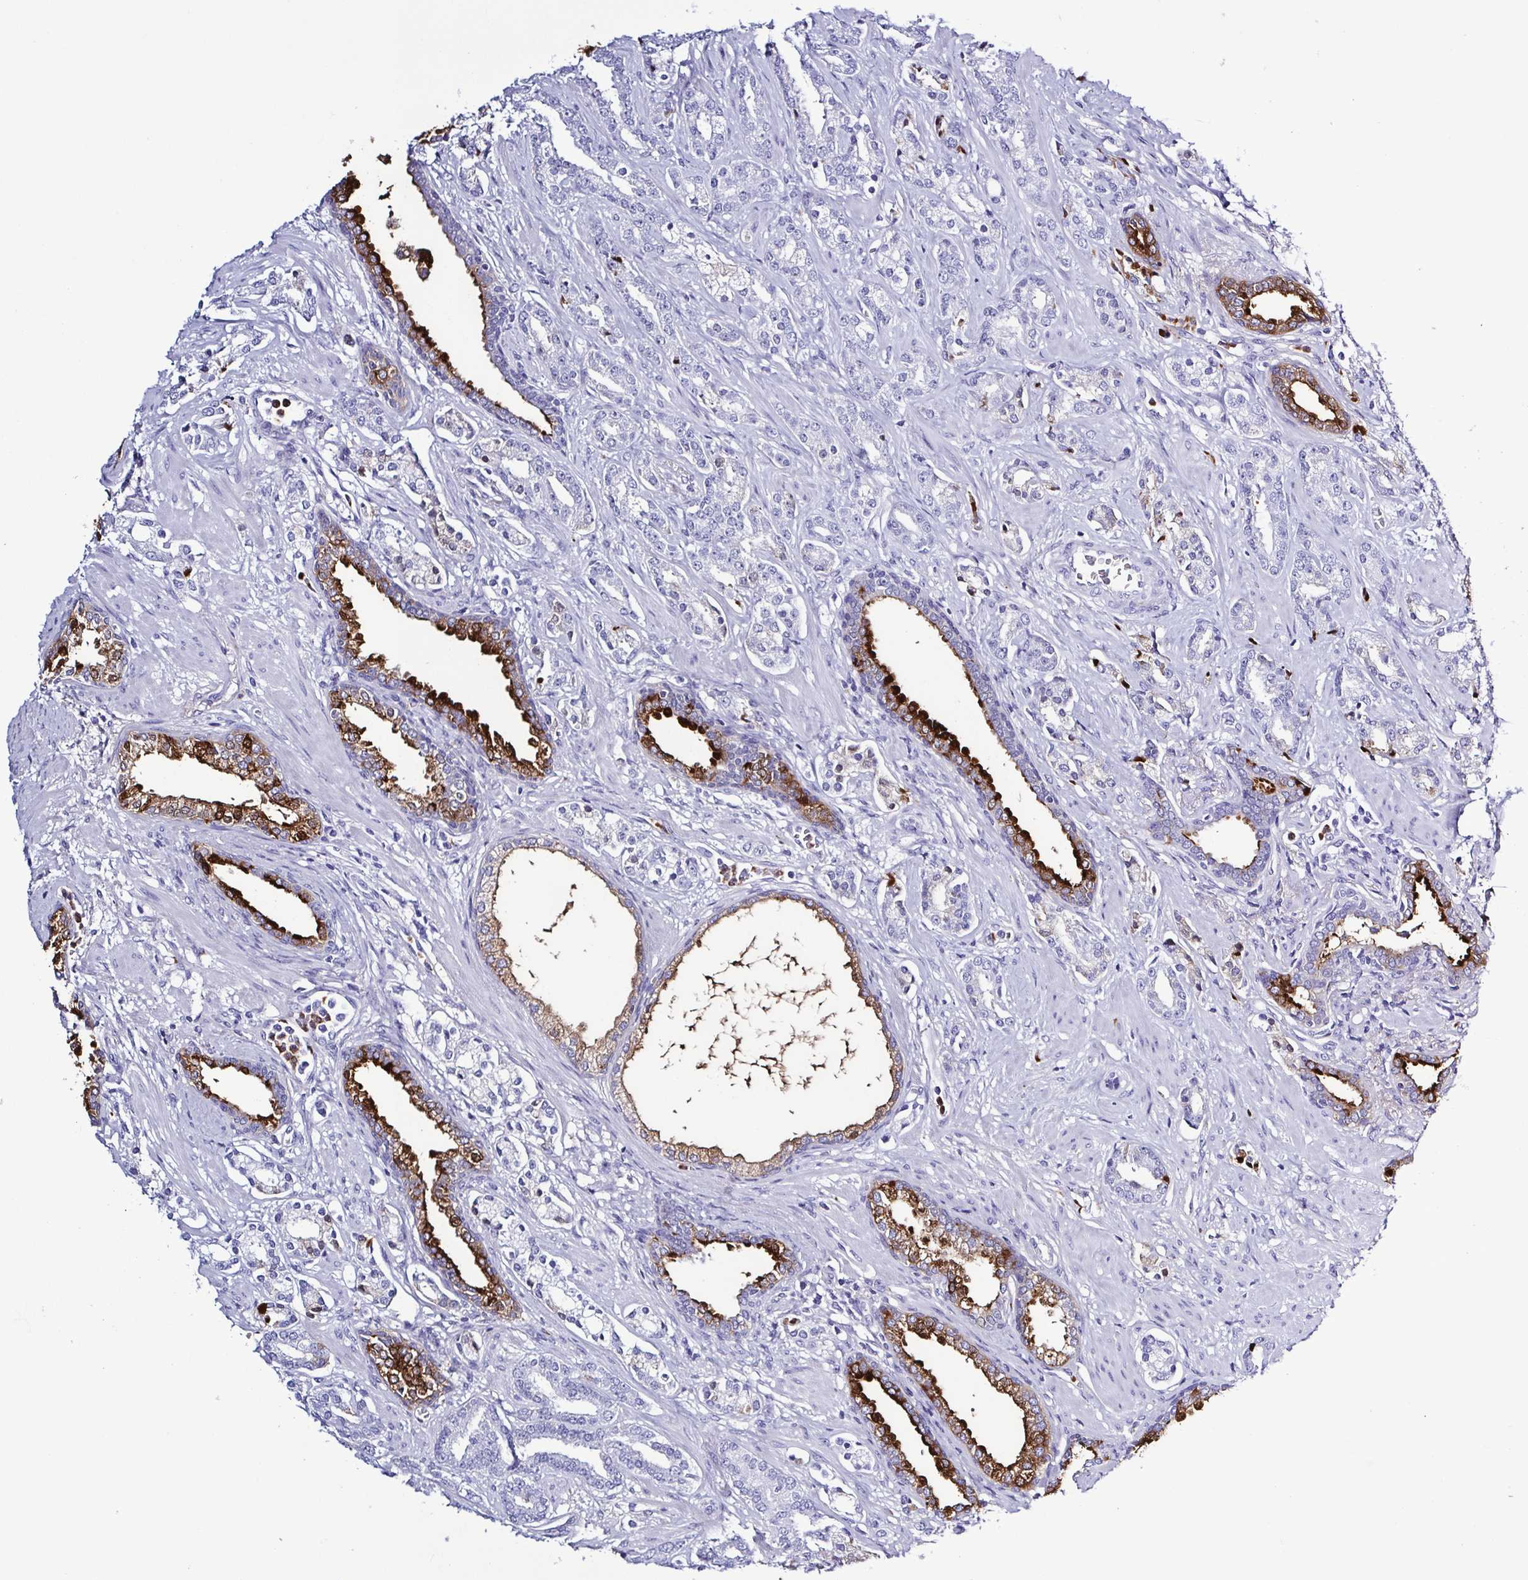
{"staining": {"intensity": "strong", "quantity": "<25%", "location": "cytoplasmic/membranous"}, "tissue": "prostate cancer", "cell_type": "Tumor cells", "image_type": "cancer", "snomed": [{"axis": "morphology", "description": "Adenocarcinoma, High grade"}, {"axis": "topography", "description": "Prostate"}], "caption": "DAB immunohistochemical staining of prostate high-grade adenocarcinoma exhibits strong cytoplasmic/membranous protein expression in approximately <25% of tumor cells.", "gene": "LTF", "patient": {"sex": "male", "age": 60}}